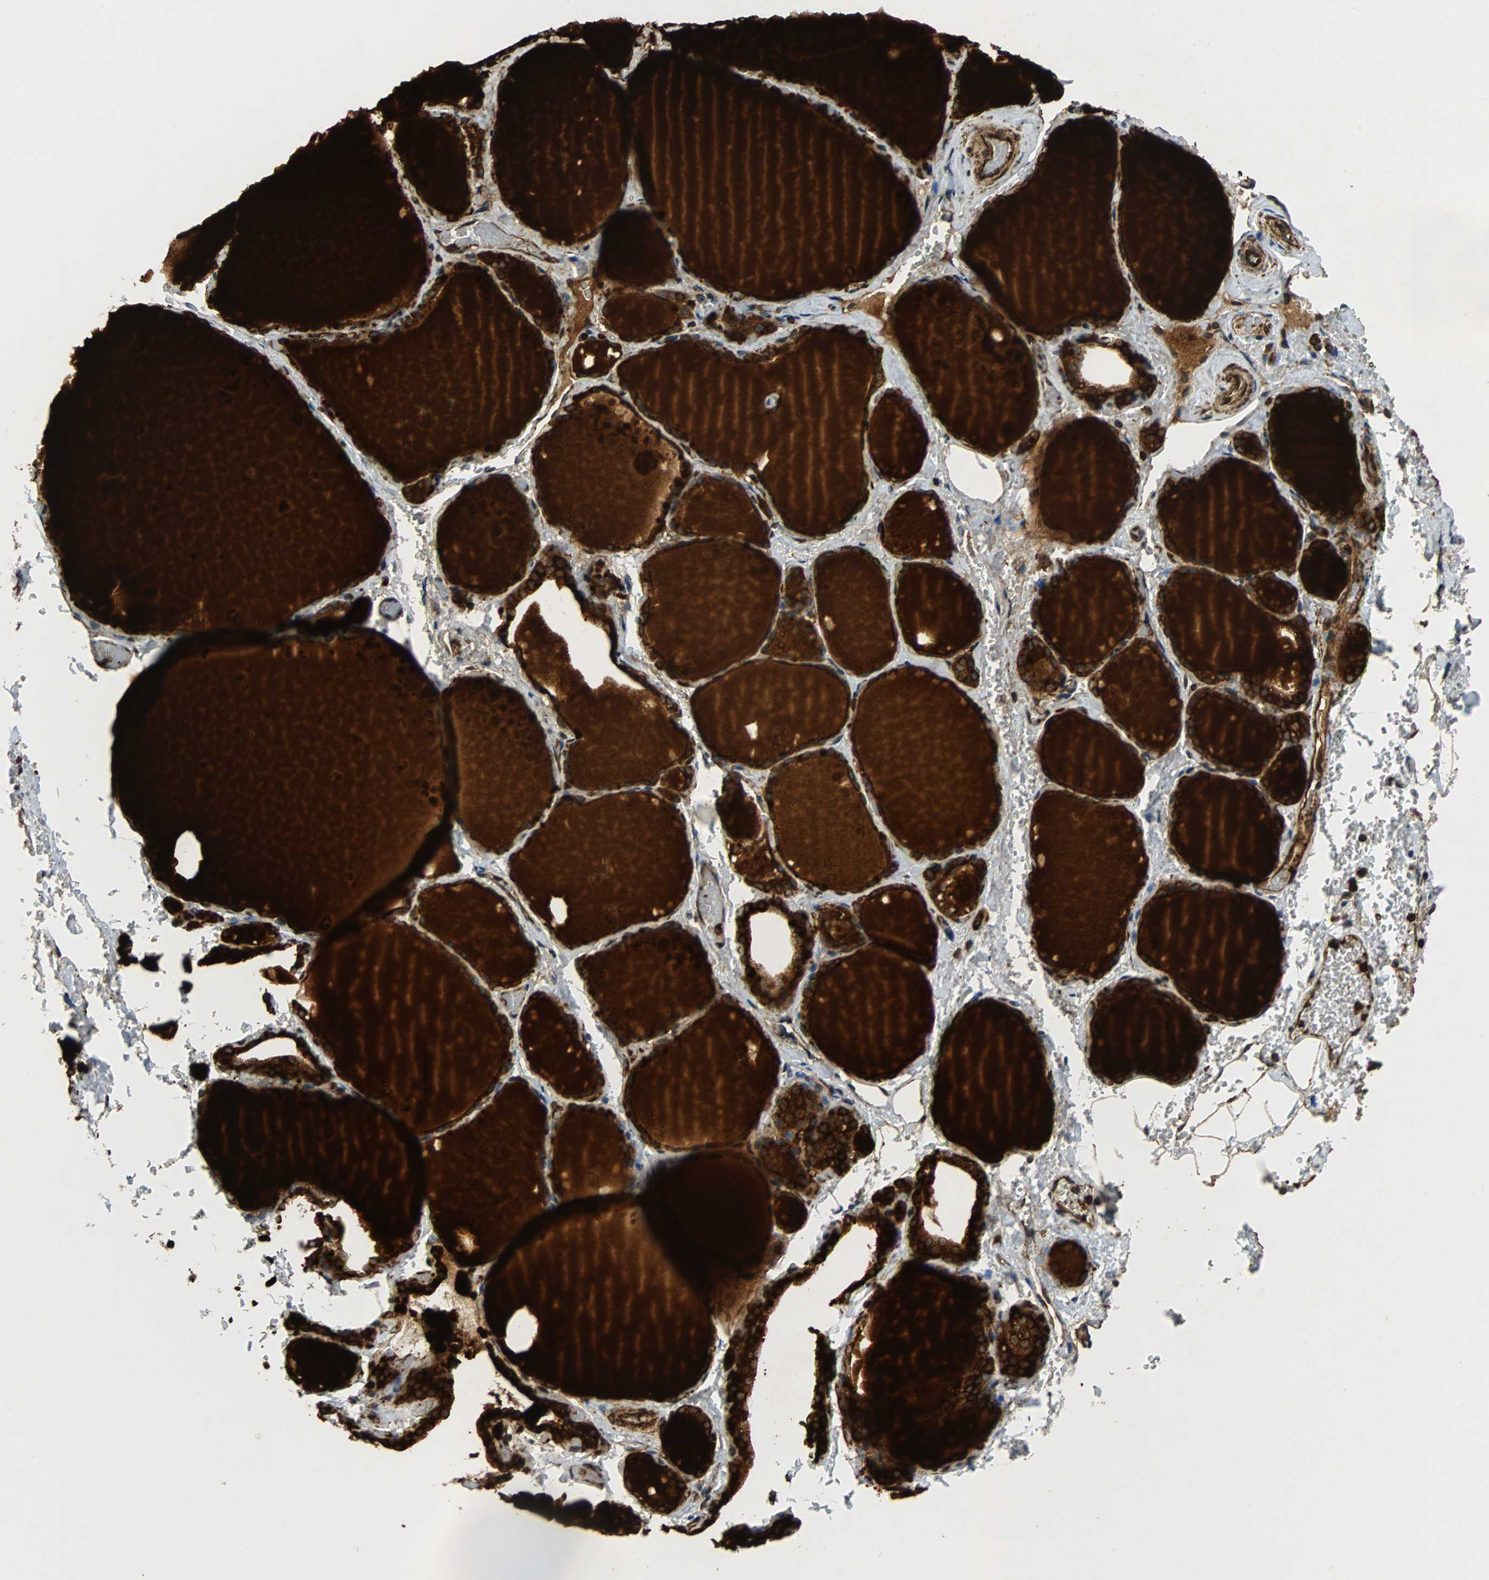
{"staining": {"intensity": "strong", "quantity": ">75%", "location": "cytoplasmic/membranous"}, "tissue": "thyroid gland", "cell_type": "Glandular cells", "image_type": "normal", "snomed": [{"axis": "morphology", "description": "Normal tissue, NOS"}, {"axis": "topography", "description": "Thyroid gland"}], "caption": "Strong cytoplasmic/membranous protein expression is identified in approximately >75% of glandular cells in thyroid gland.", "gene": "TUBA4A", "patient": {"sex": "male", "age": 61}}